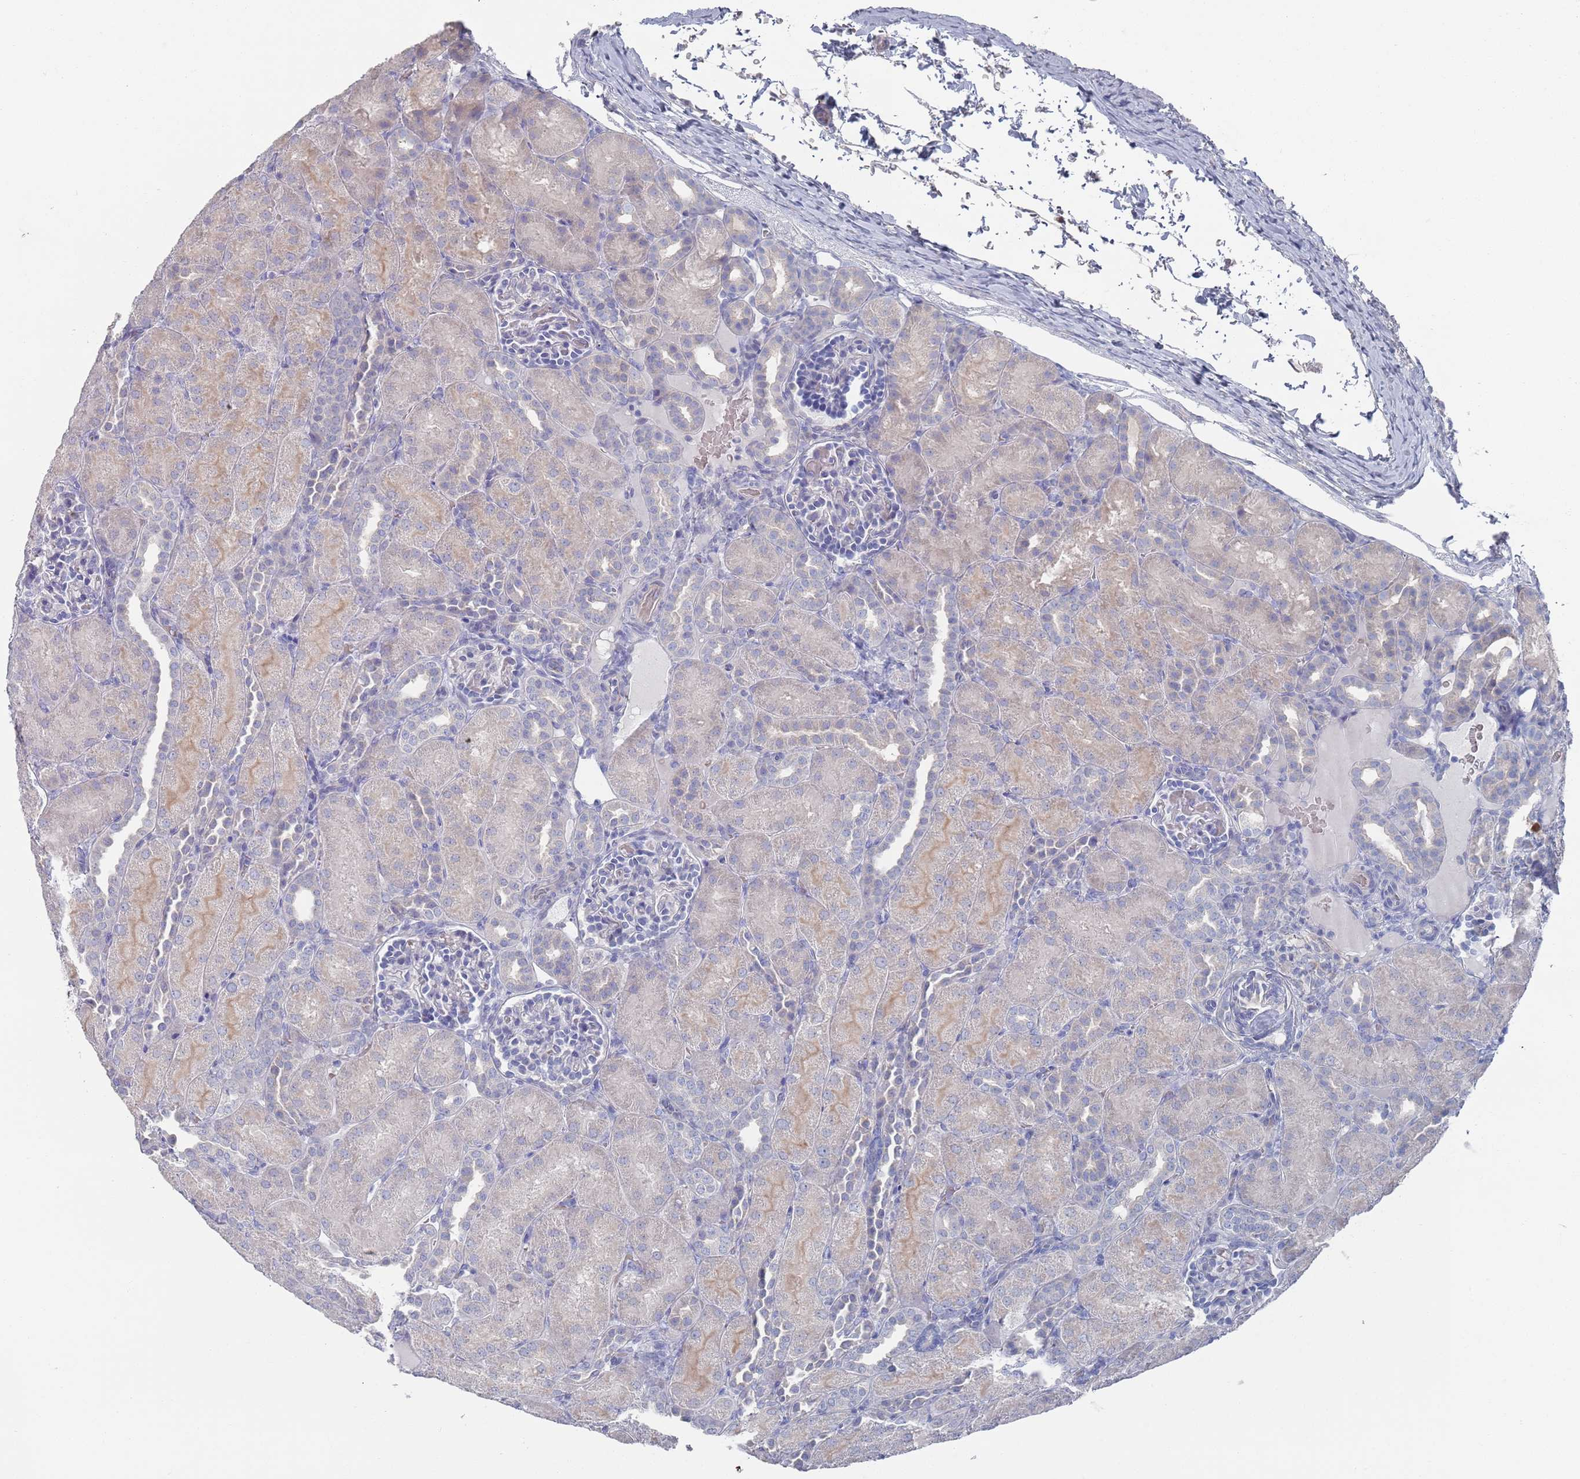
{"staining": {"intensity": "negative", "quantity": "none", "location": "none"}, "tissue": "kidney", "cell_type": "Cells in glomeruli", "image_type": "normal", "snomed": [{"axis": "morphology", "description": "Normal tissue, NOS"}, {"axis": "topography", "description": "Kidney"}], "caption": "Image shows no significant protein staining in cells in glomeruli of unremarkable kidney.", "gene": "TMCO3", "patient": {"sex": "male", "age": 1}}